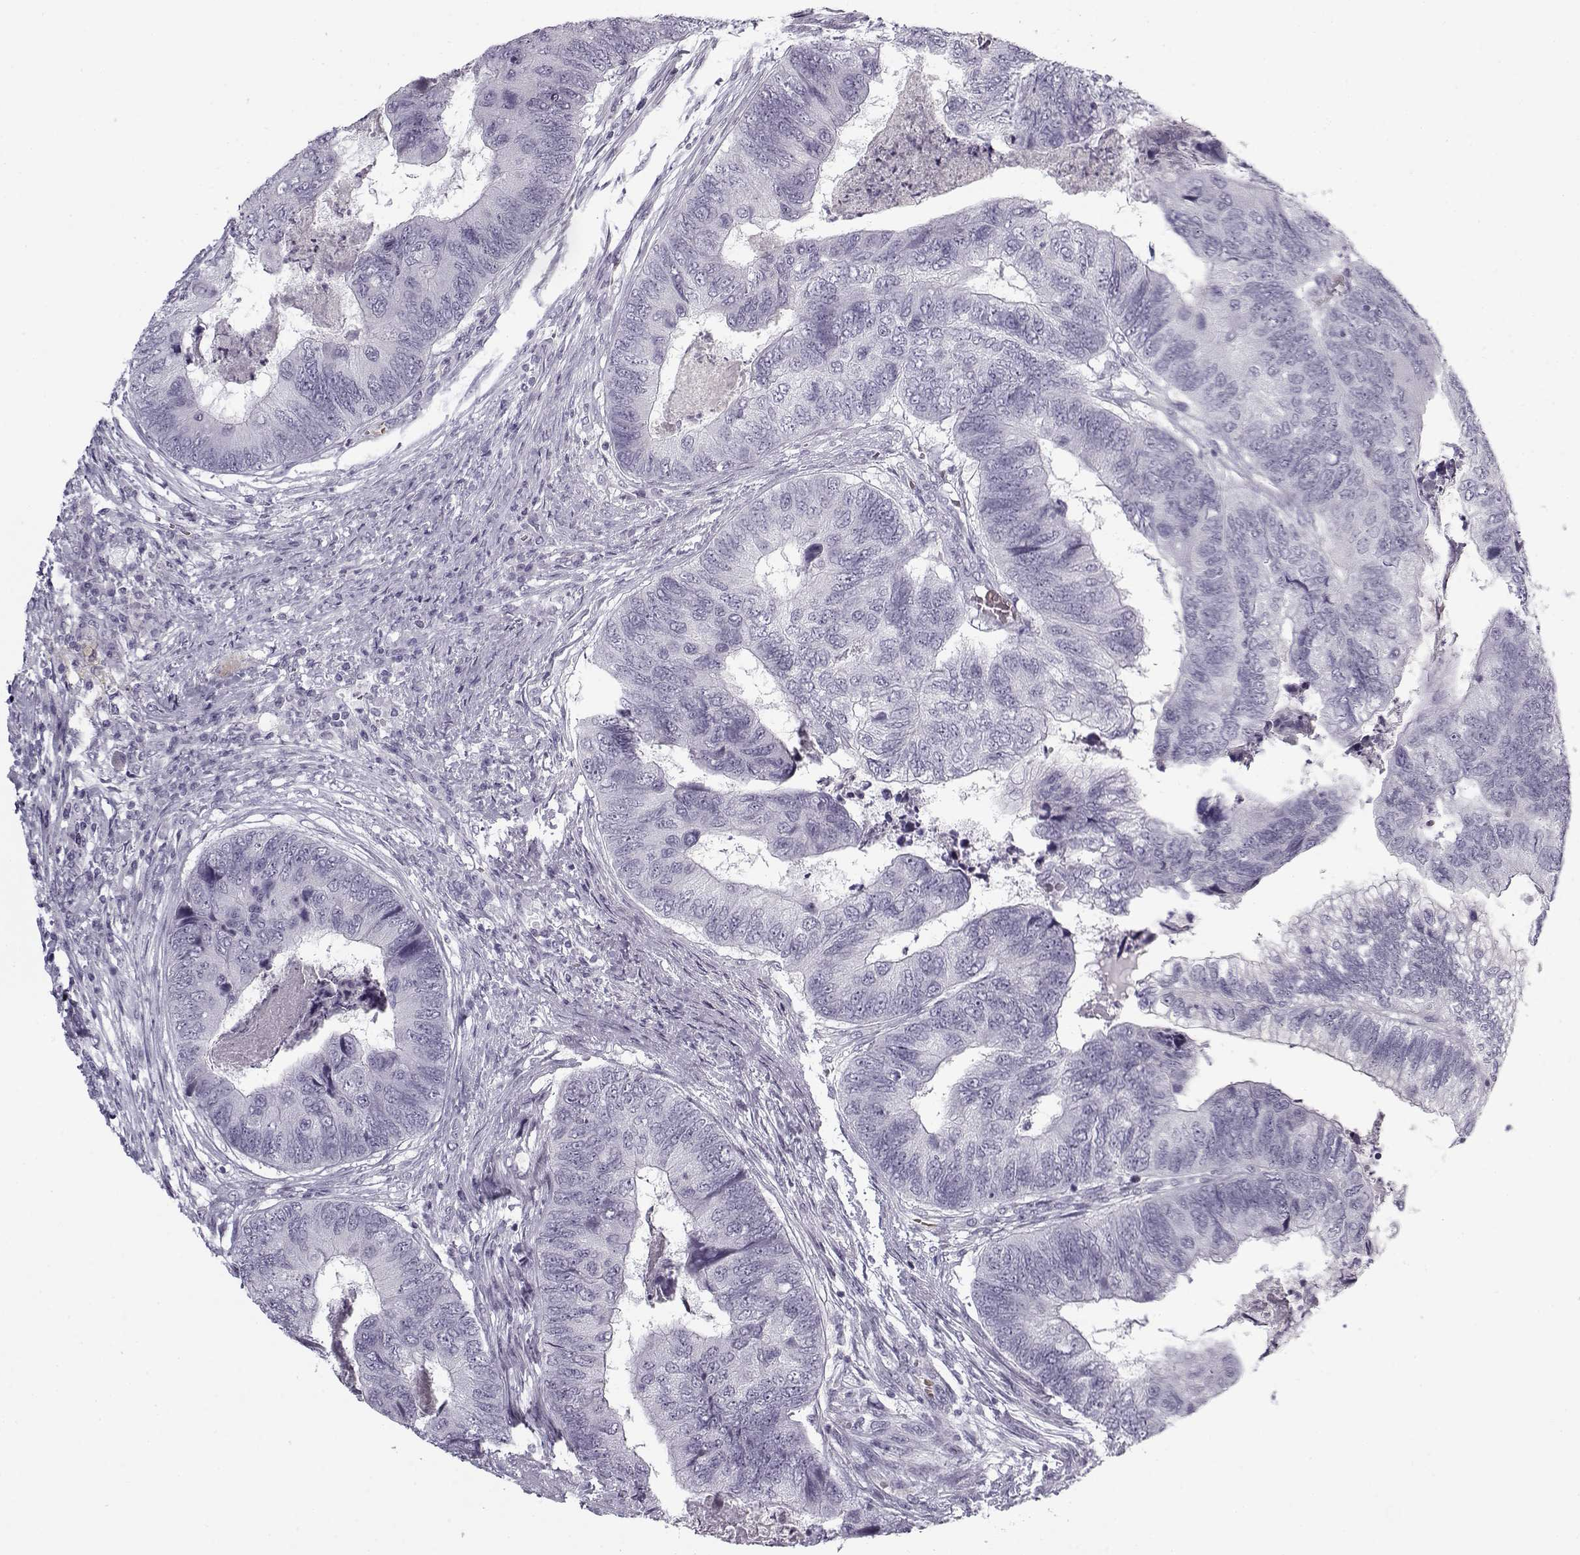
{"staining": {"intensity": "negative", "quantity": "none", "location": "none"}, "tissue": "colorectal cancer", "cell_type": "Tumor cells", "image_type": "cancer", "snomed": [{"axis": "morphology", "description": "Adenocarcinoma, NOS"}, {"axis": "topography", "description": "Colon"}], "caption": "High power microscopy histopathology image of an immunohistochemistry micrograph of colorectal cancer (adenocarcinoma), revealing no significant expression in tumor cells.", "gene": "SNCA", "patient": {"sex": "female", "age": 67}}